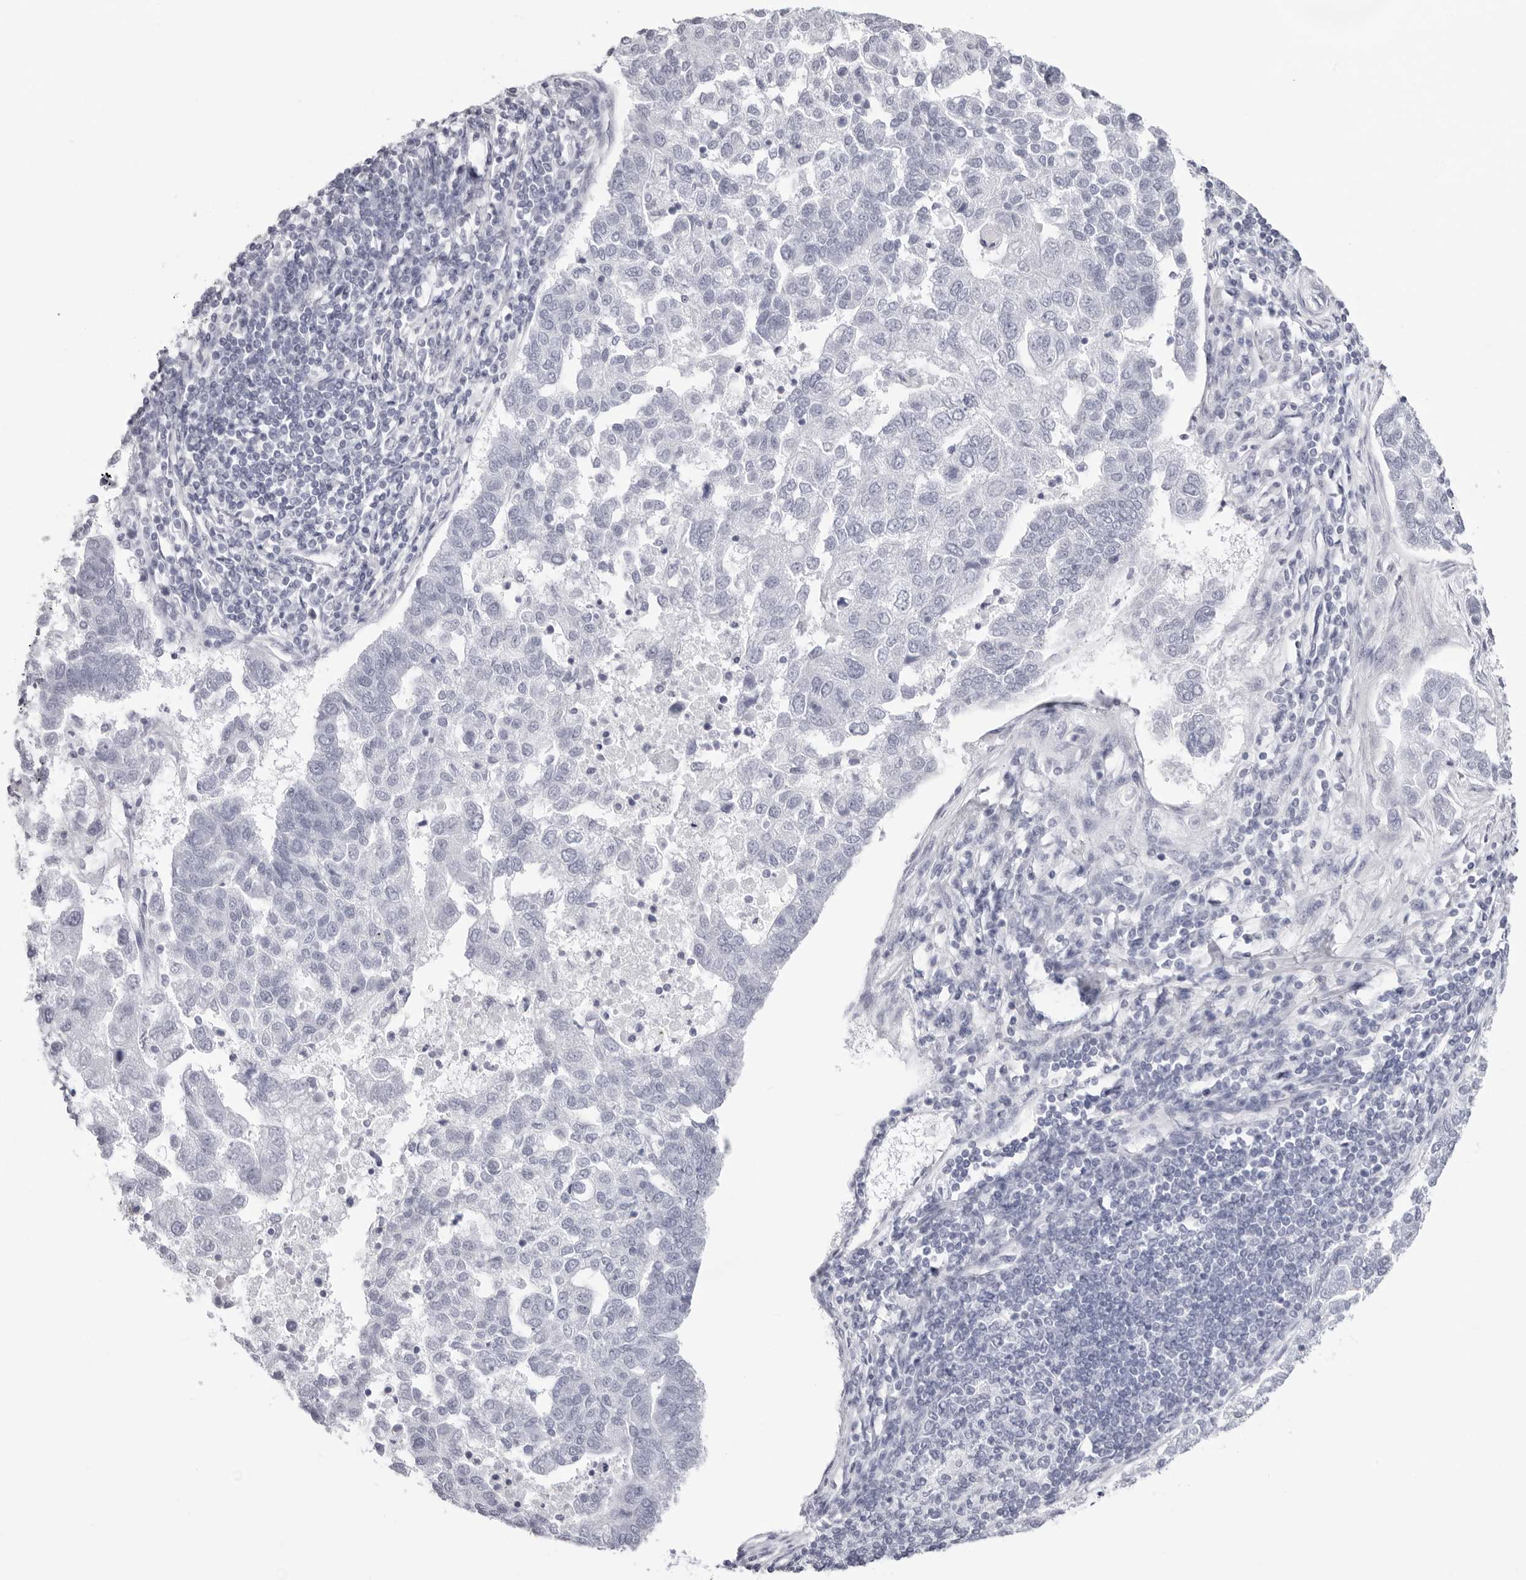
{"staining": {"intensity": "negative", "quantity": "none", "location": "none"}, "tissue": "pancreatic cancer", "cell_type": "Tumor cells", "image_type": "cancer", "snomed": [{"axis": "morphology", "description": "Adenocarcinoma, NOS"}, {"axis": "topography", "description": "Pancreas"}], "caption": "Immunohistochemistry (IHC) image of neoplastic tissue: human pancreatic adenocarcinoma stained with DAB (3,3'-diaminobenzidine) exhibits no significant protein positivity in tumor cells.", "gene": "INSL3", "patient": {"sex": "female", "age": 61}}